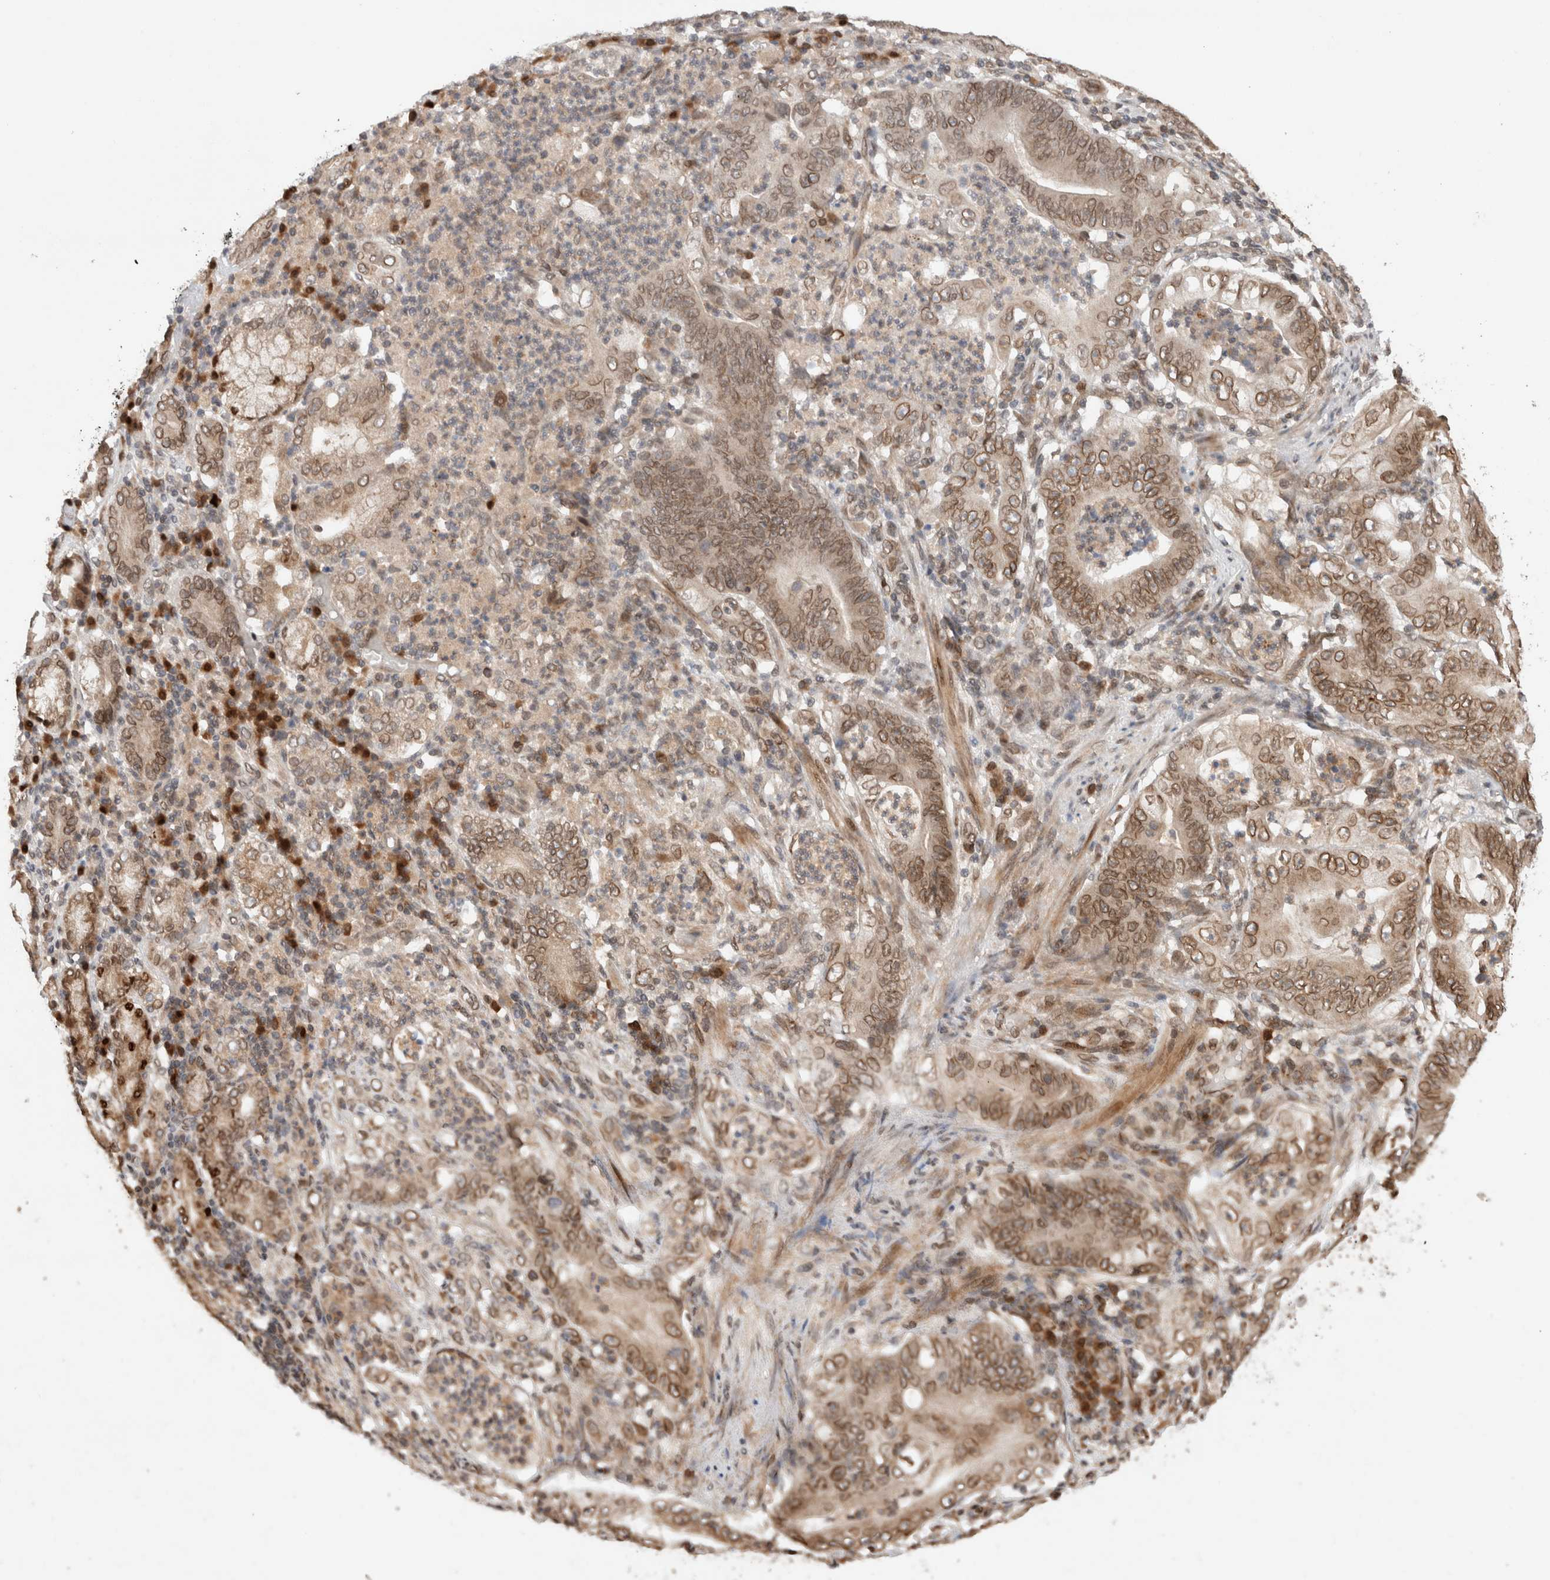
{"staining": {"intensity": "moderate", "quantity": ">75%", "location": "cytoplasmic/membranous,nuclear"}, "tissue": "stomach cancer", "cell_type": "Tumor cells", "image_type": "cancer", "snomed": [{"axis": "morphology", "description": "Adenocarcinoma, NOS"}, {"axis": "topography", "description": "Stomach"}], "caption": "An immunohistochemistry (IHC) image of neoplastic tissue is shown. Protein staining in brown shows moderate cytoplasmic/membranous and nuclear positivity in stomach cancer (adenocarcinoma) within tumor cells.", "gene": "TPR", "patient": {"sex": "female", "age": 73}}